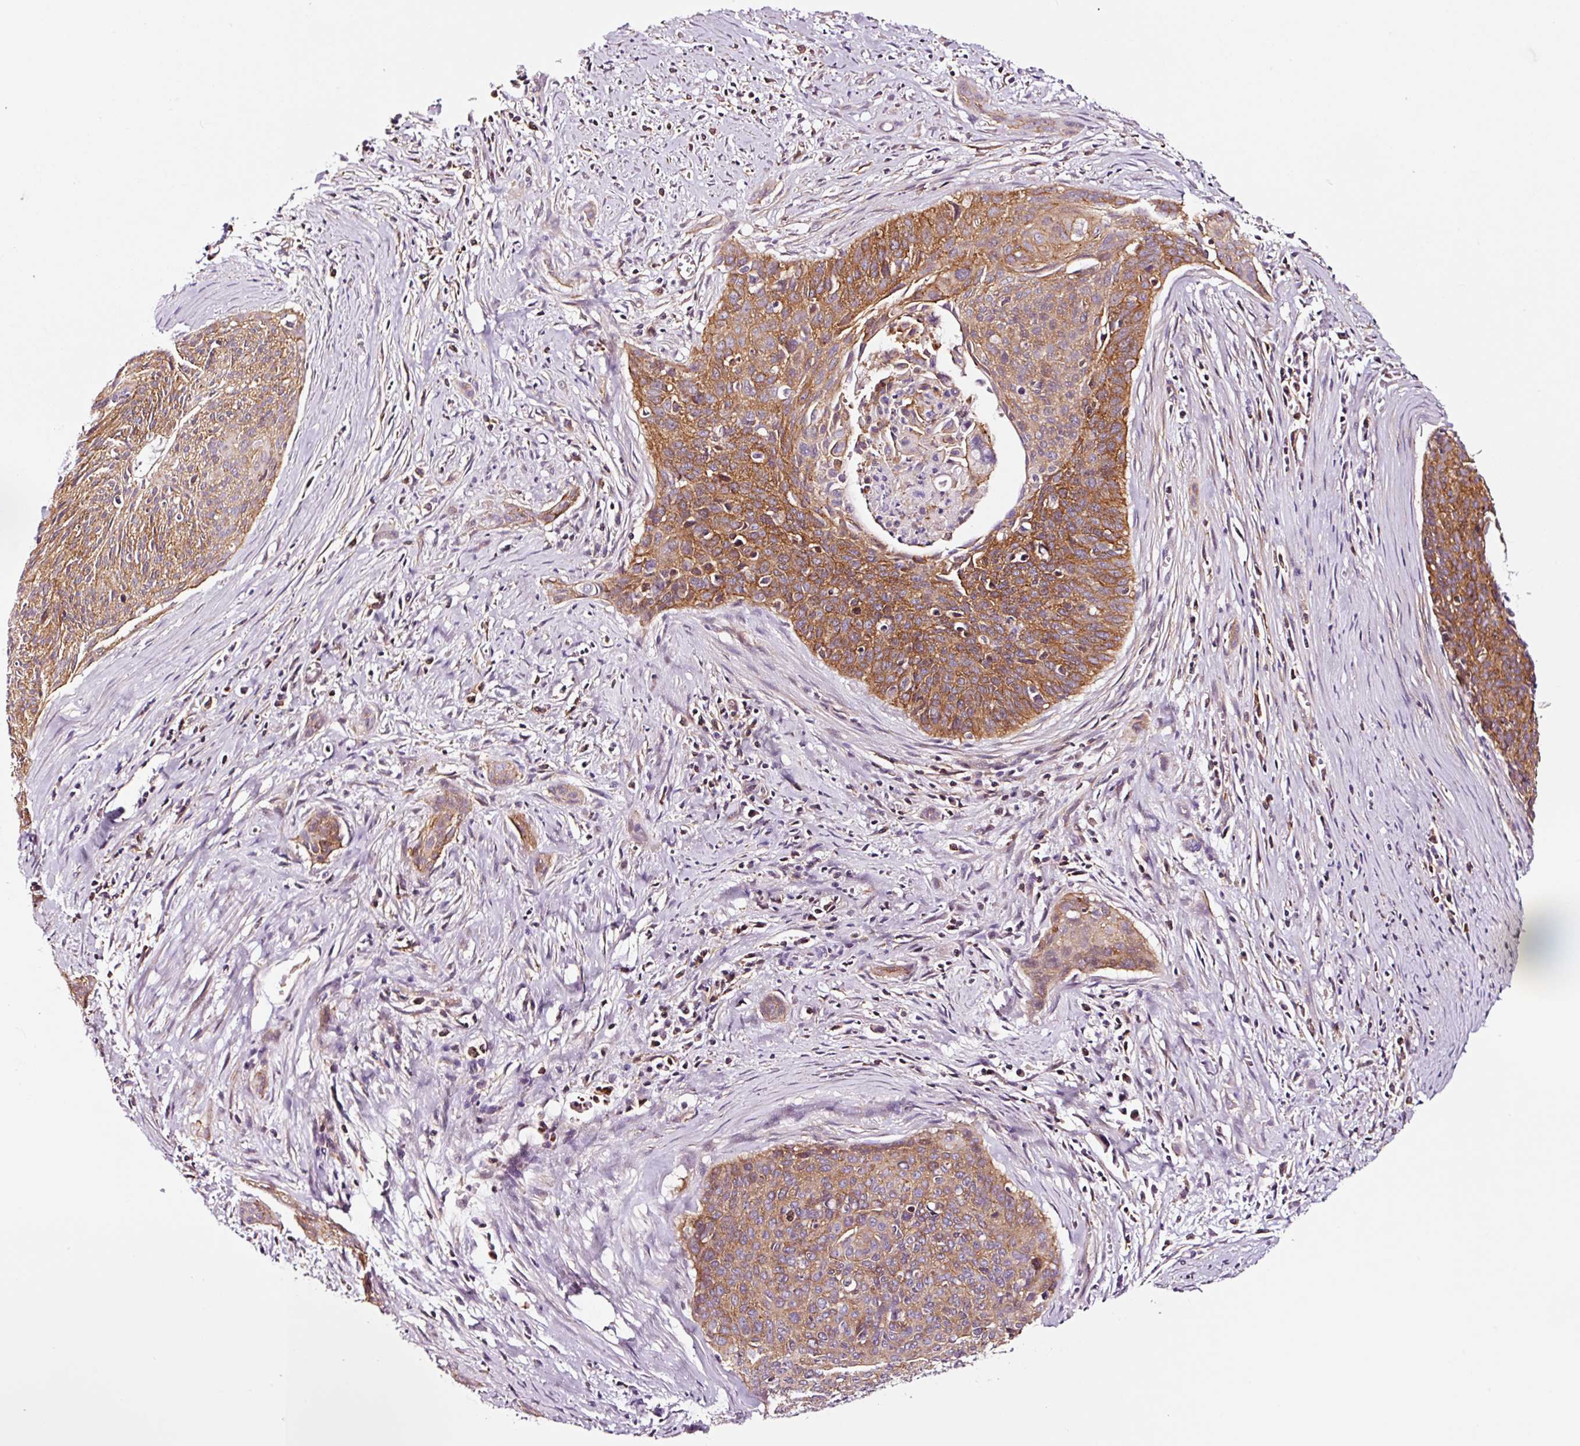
{"staining": {"intensity": "moderate", "quantity": ">75%", "location": "cytoplasmic/membranous"}, "tissue": "cervical cancer", "cell_type": "Tumor cells", "image_type": "cancer", "snomed": [{"axis": "morphology", "description": "Squamous cell carcinoma, NOS"}, {"axis": "topography", "description": "Cervix"}], "caption": "Cervical cancer (squamous cell carcinoma) stained with DAB IHC shows medium levels of moderate cytoplasmic/membranous expression in approximately >75% of tumor cells.", "gene": "ADD3", "patient": {"sex": "female", "age": 55}}